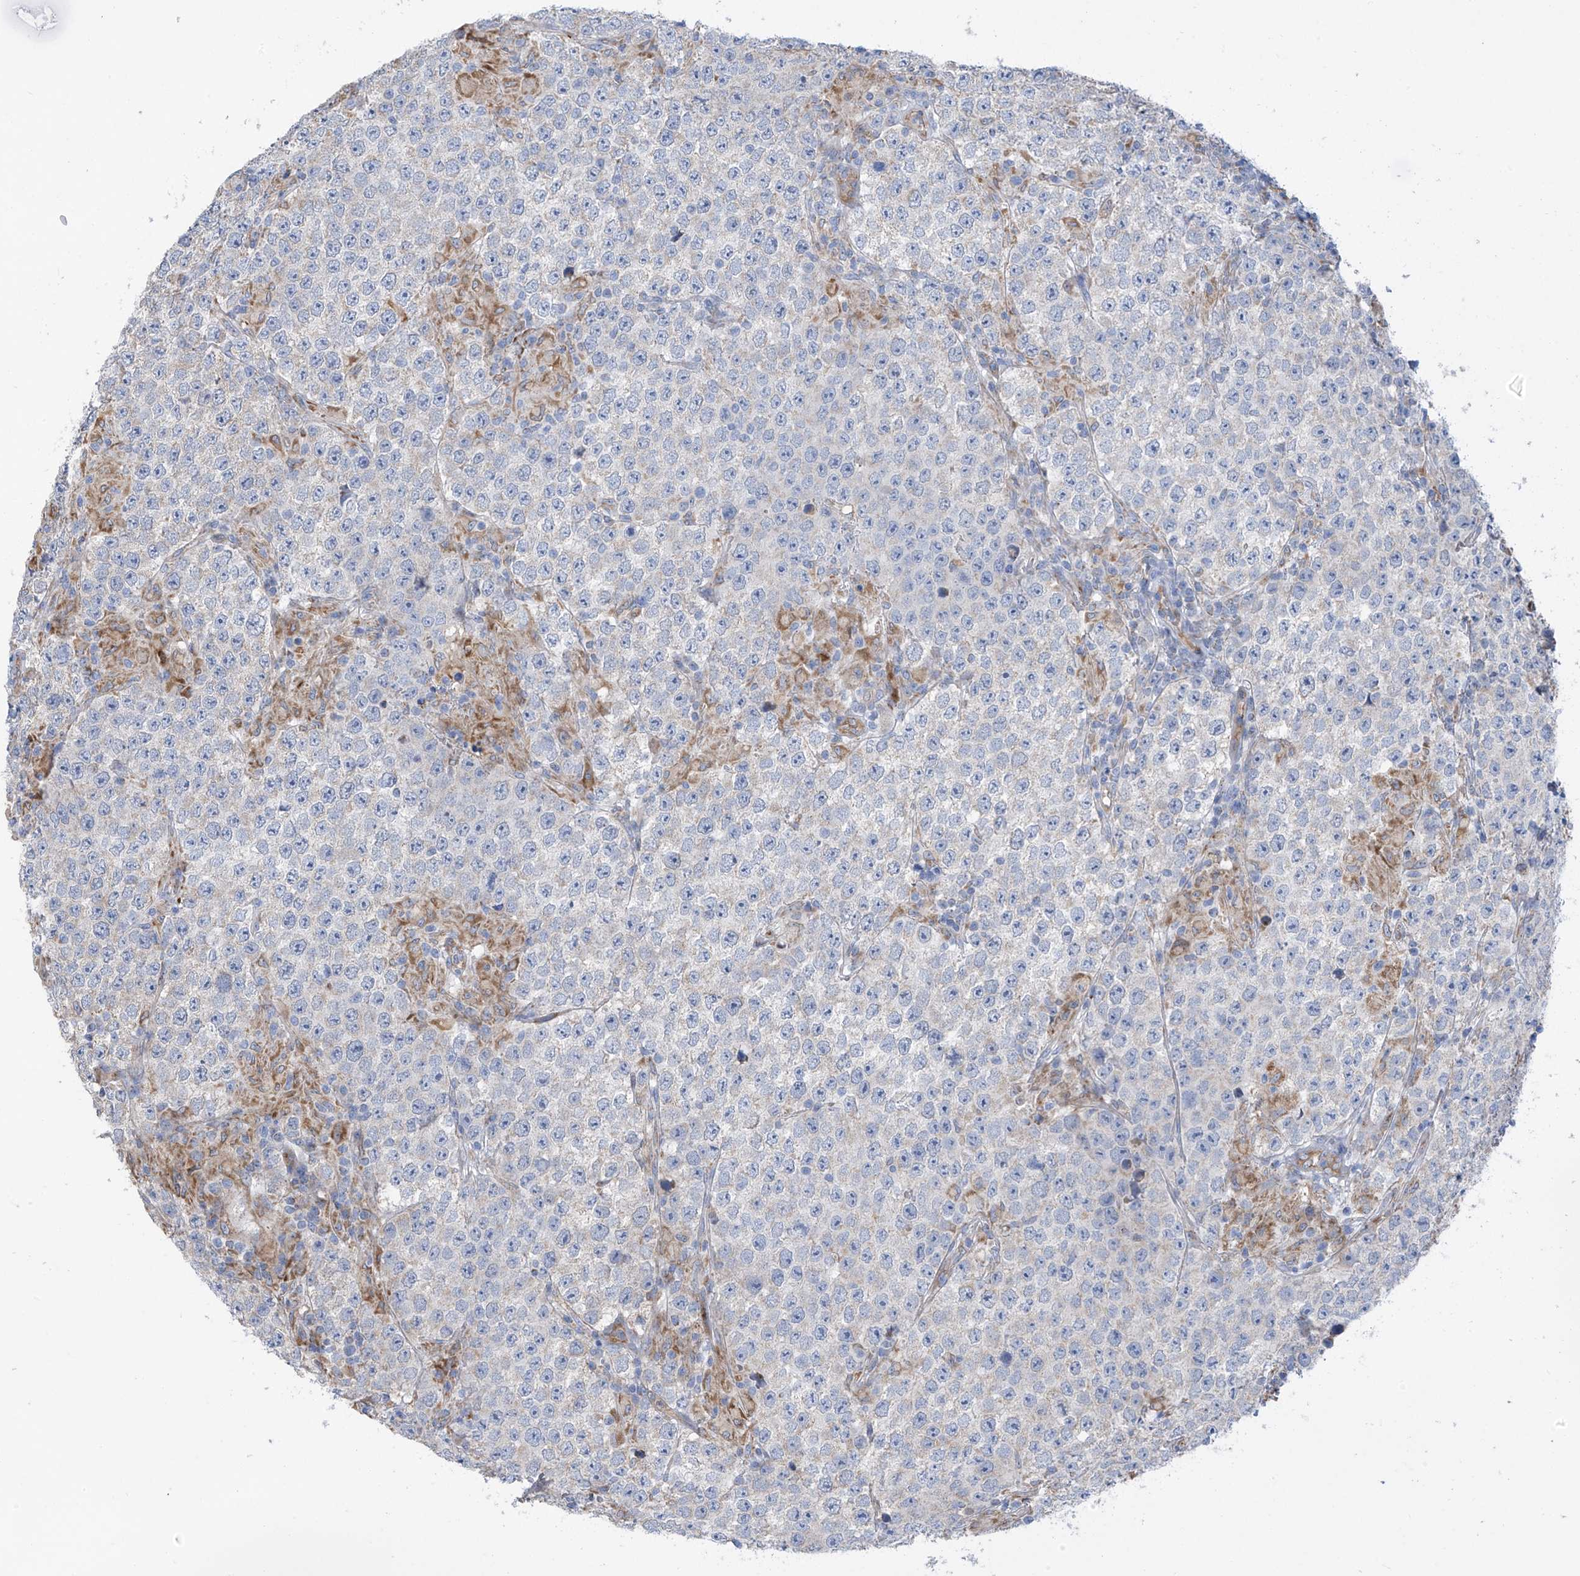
{"staining": {"intensity": "negative", "quantity": "none", "location": "none"}, "tissue": "testis cancer", "cell_type": "Tumor cells", "image_type": "cancer", "snomed": [{"axis": "morphology", "description": "Normal tissue, NOS"}, {"axis": "morphology", "description": "Urothelial carcinoma, High grade"}, {"axis": "morphology", "description": "Seminoma, NOS"}, {"axis": "morphology", "description": "Carcinoma, Embryonal, NOS"}, {"axis": "topography", "description": "Urinary bladder"}, {"axis": "topography", "description": "Testis"}], "caption": "Immunohistochemistry histopathology image of human embryonal carcinoma (testis) stained for a protein (brown), which shows no positivity in tumor cells. Nuclei are stained in blue.", "gene": "EIF5B", "patient": {"sex": "male", "age": 41}}